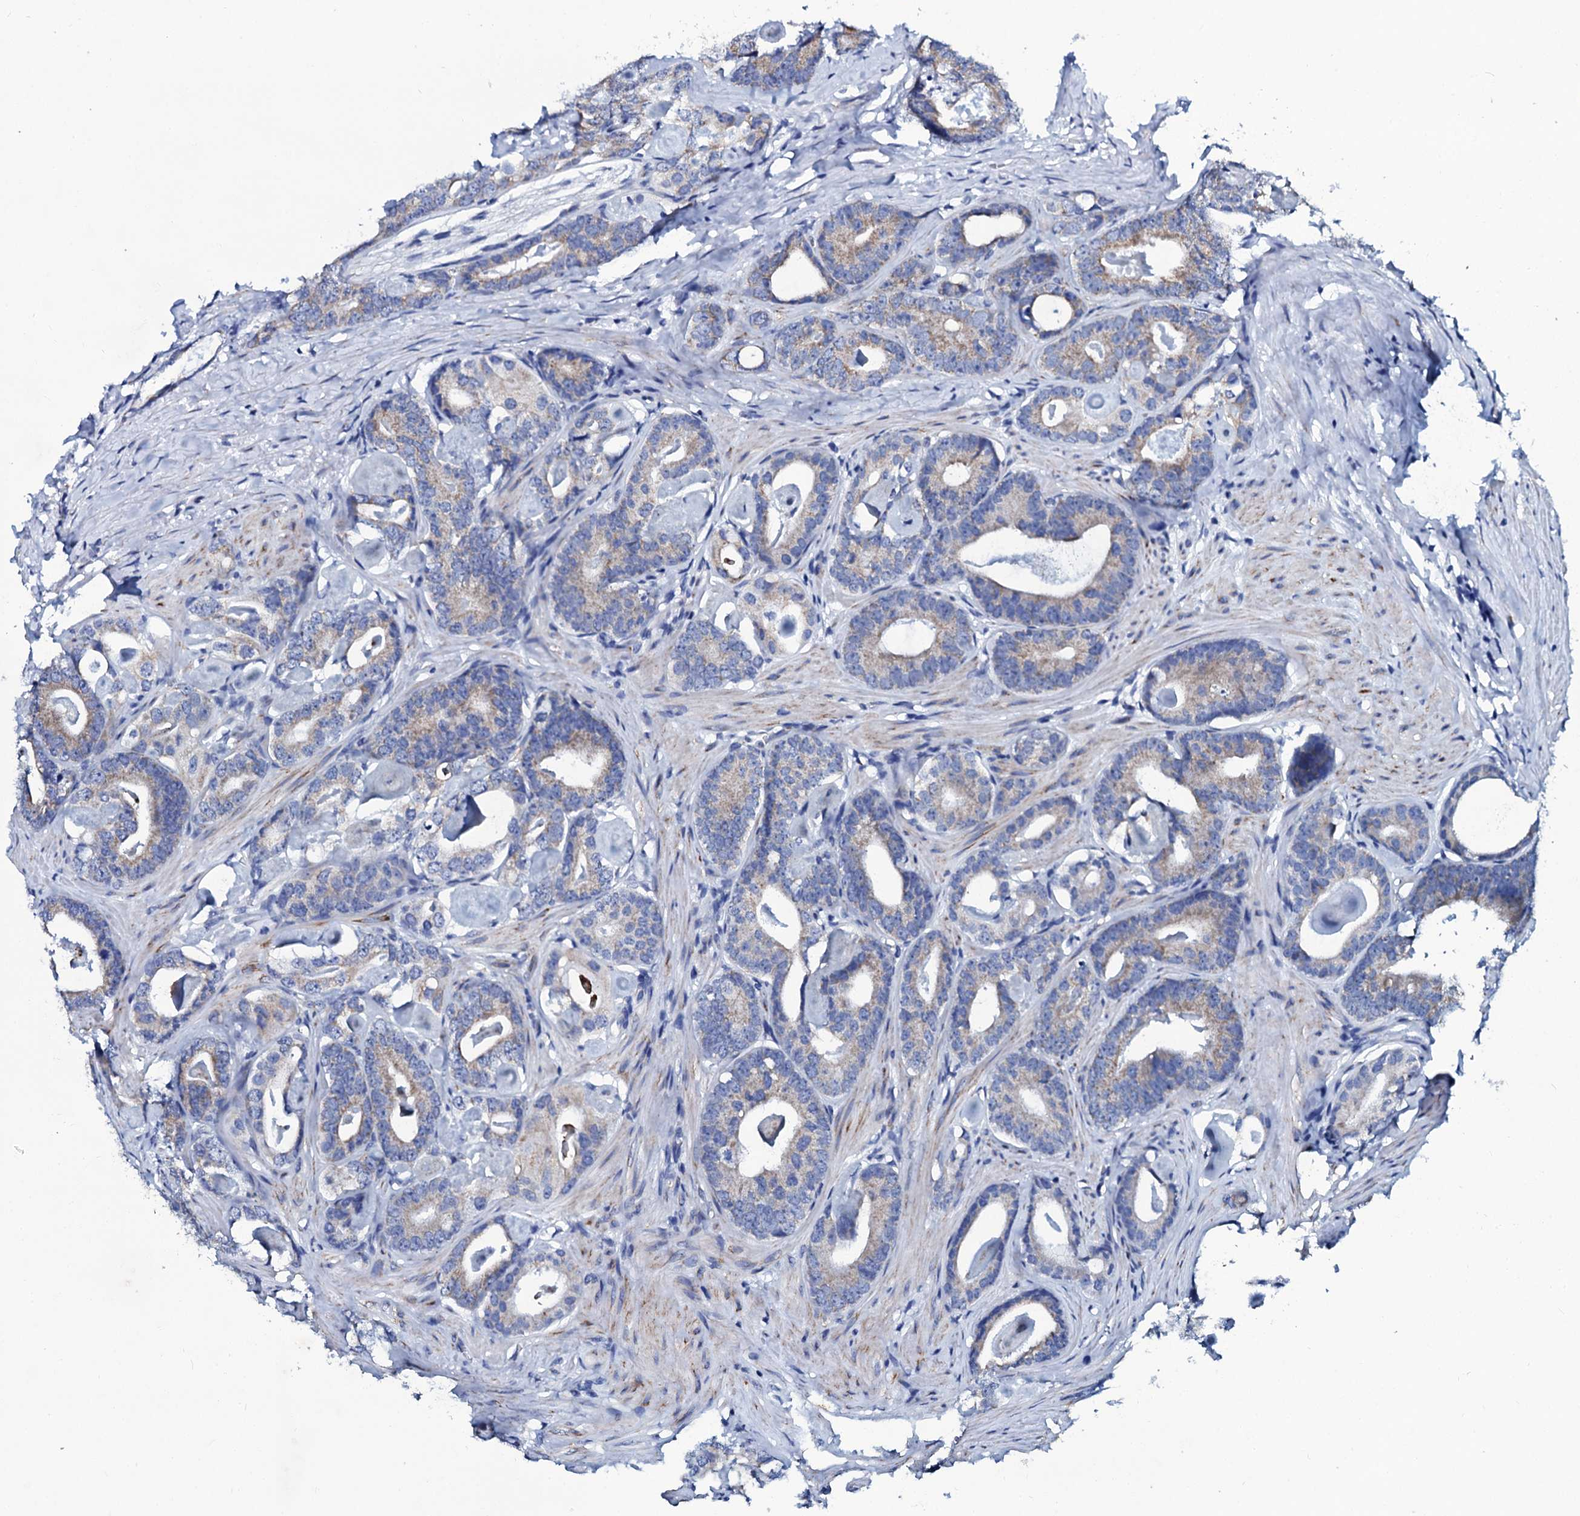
{"staining": {"intensity": "weak", "quantity": "25%-75%", "location": "cytoplasmic/membranous"}, "tissue": "prostate cancer", "cell_type": "Tumor cells", "image_type": "cancer", "snomed": [{"axis": "morphology", "description": "Adenocarcinoma, Low grade"}, {"axis": "topography", "description": "Prostate"}], "caption": "Prostate cancer (low-grade adenocarcinoma) stained with DAB IHC displays low levels of weak cytoplasmic/membranous positivity in approximately 25%-75% of tumor cells.", "gene": "SLC37A4", "patient": {"sex": "male", "age": 63}}